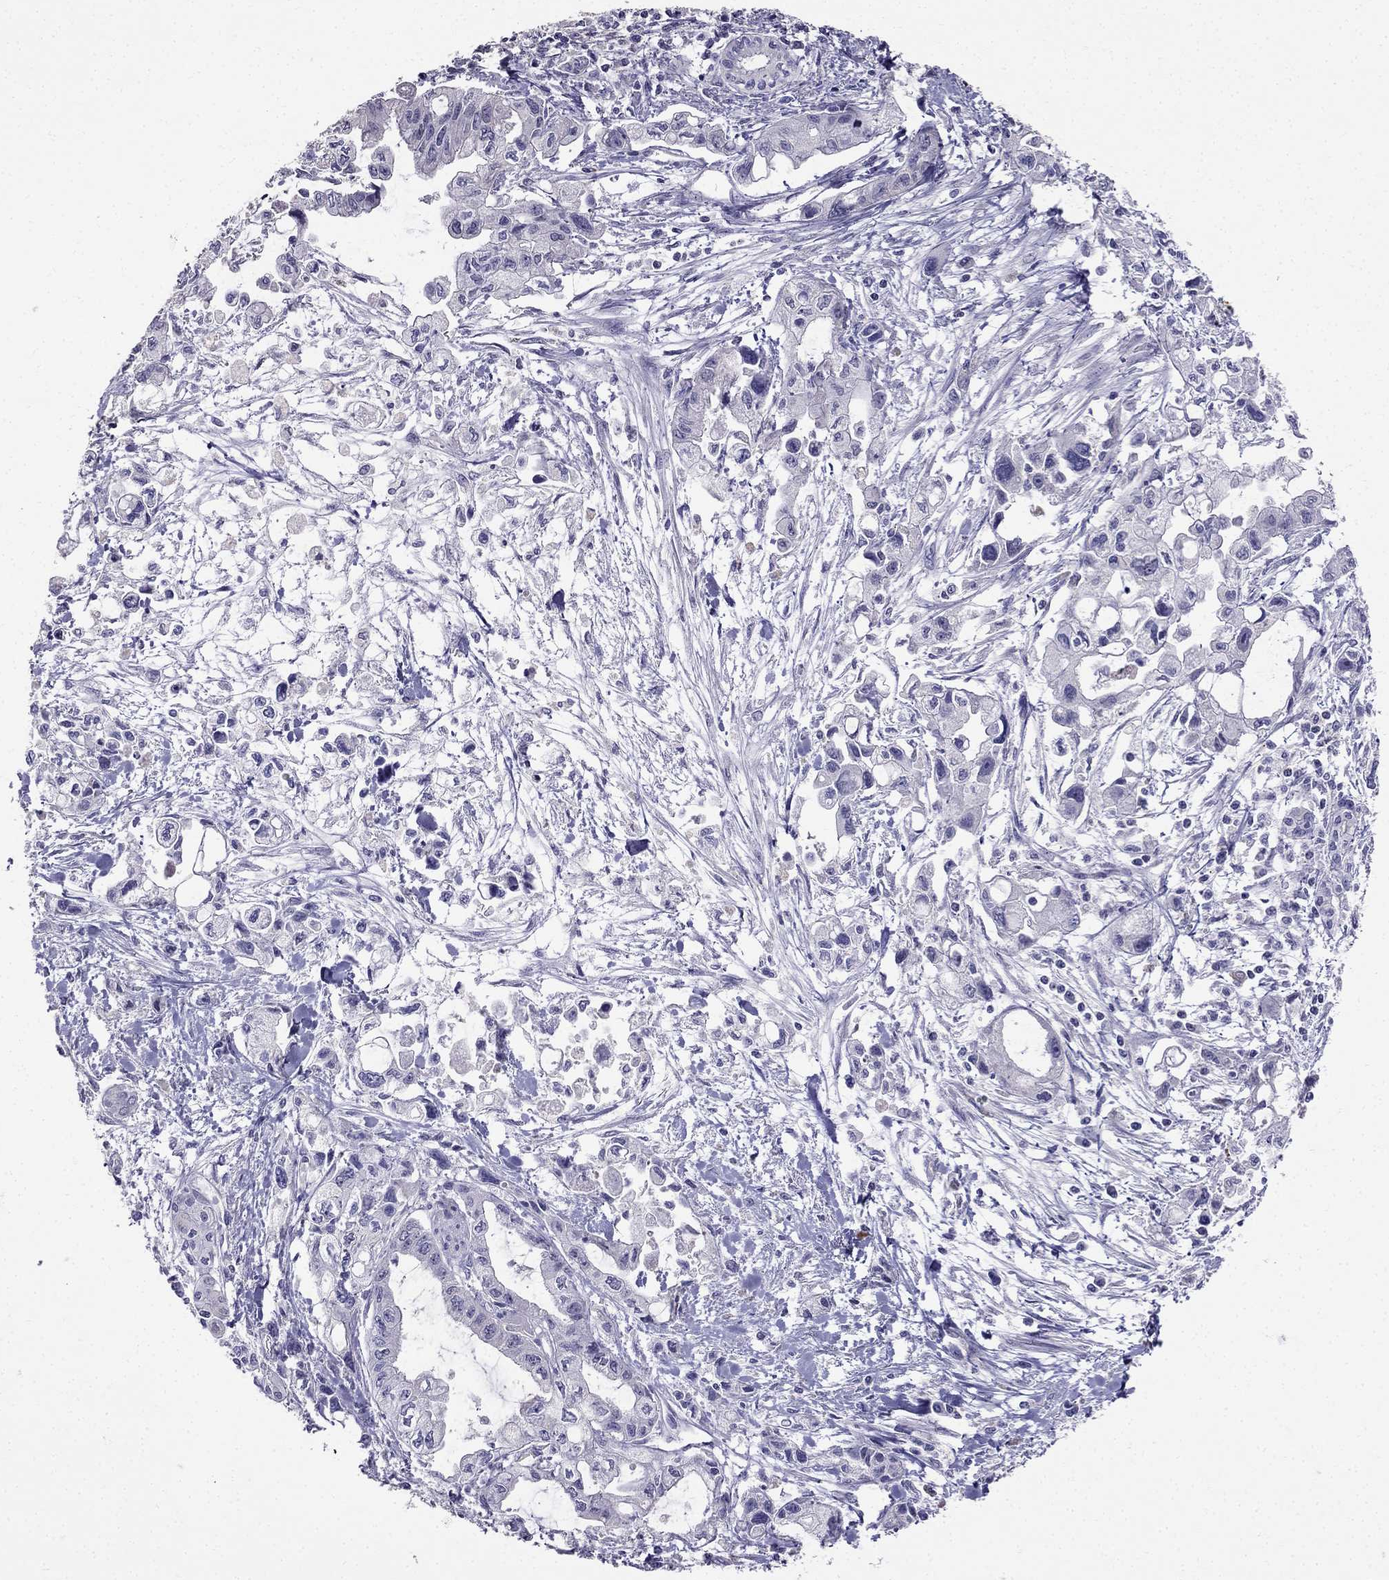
{"staining": {"intensity": "negative", "quantity": "none", "location": "none"}, "tissue": "pancreatic cancer", "cell_type": "Tumor cells", "image_type": "cancer", "snomed": [{"axis": "morphology", "description": "Adenocarcinoma, NOS"}, {"axis": "topography", "description": "Pancreas"}], "caption": "DAB immunohistochemical staining of human pancreatic adenocarcinoma reveals no significant positivity in tumor cells.", "gene": "AS3MT", "patient": {"sex": "female", "age": 61}}